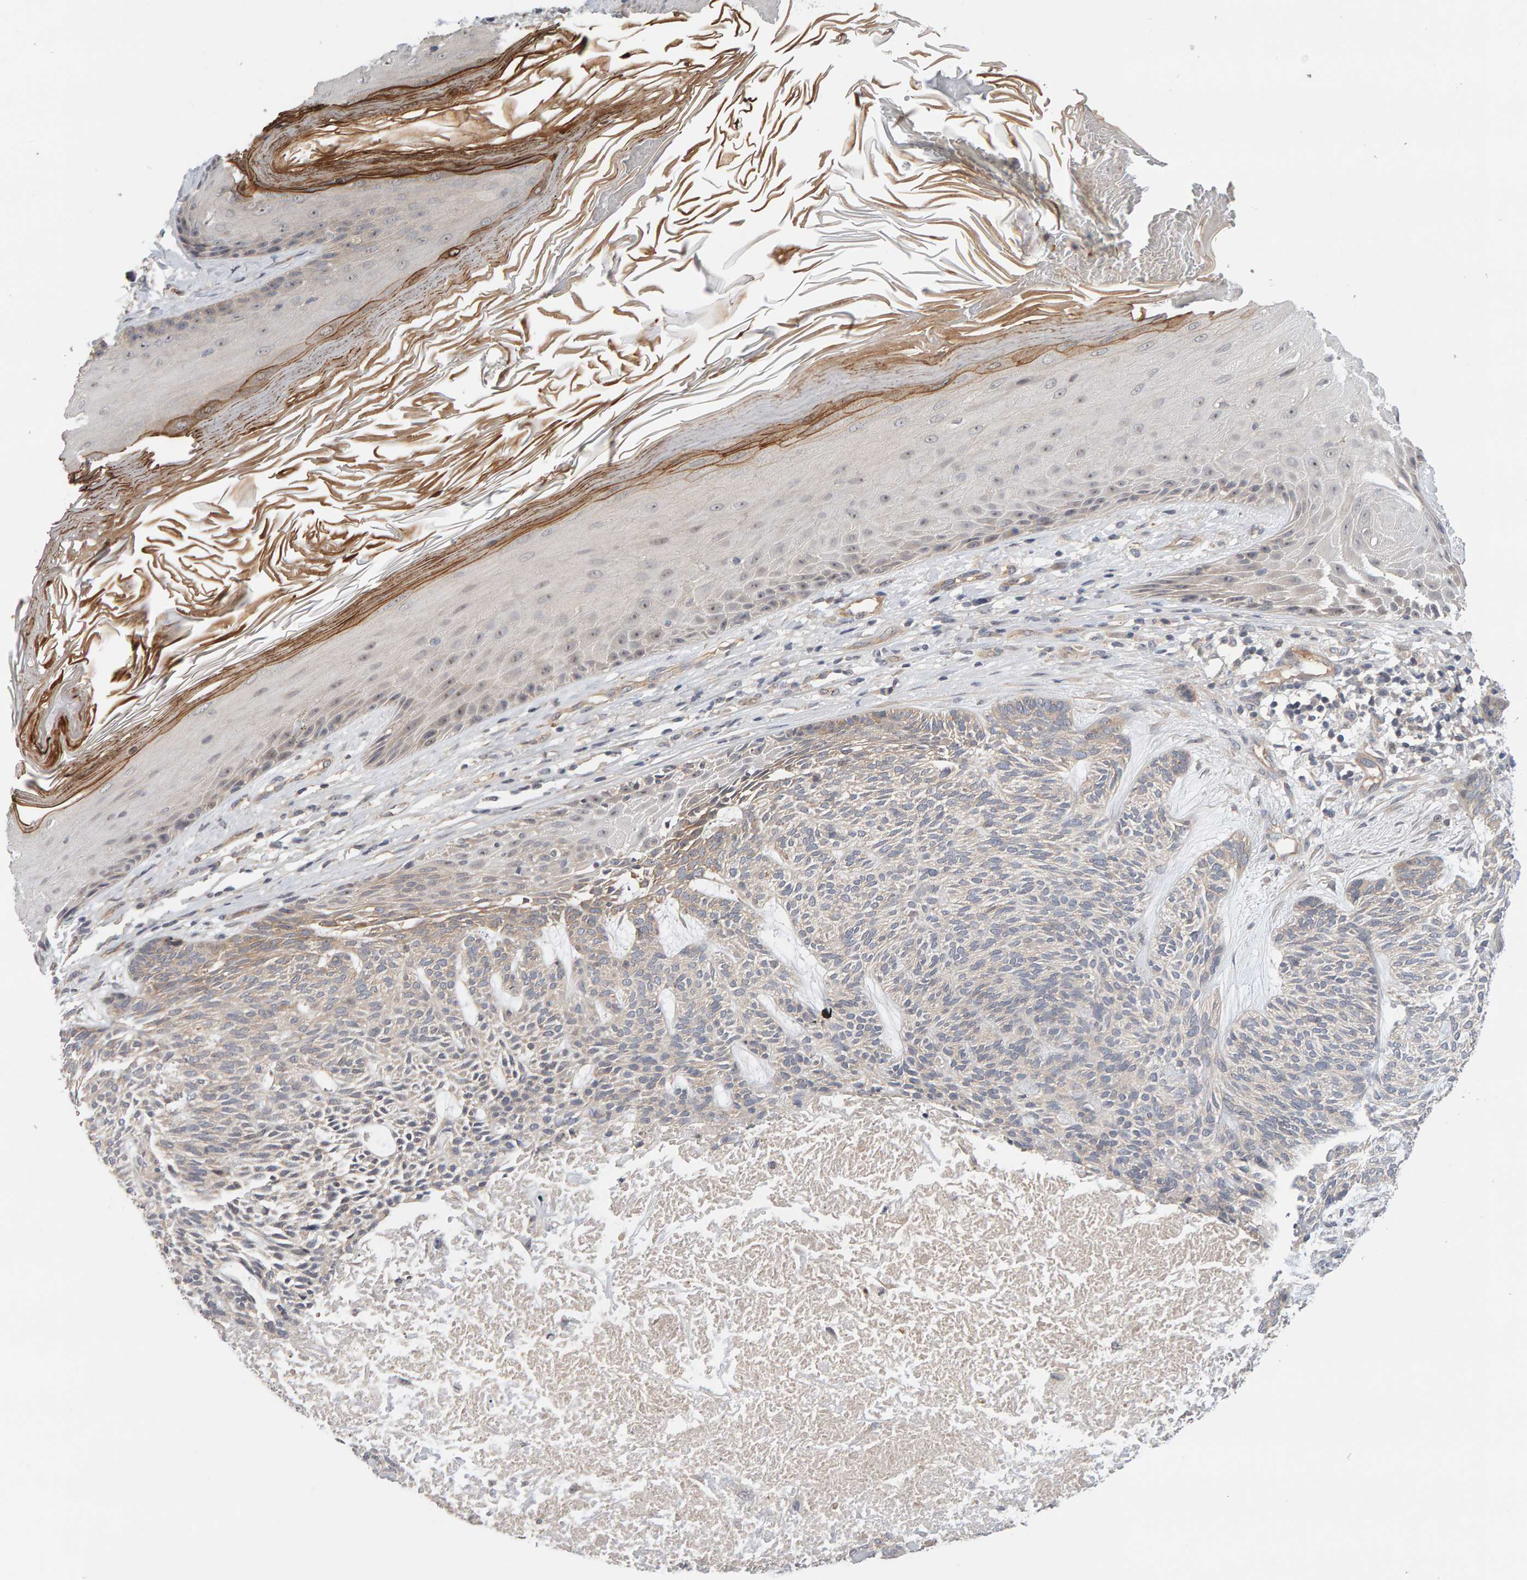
{"staining": {"intensity": "weak", "quantity": "<25%", "location": "cytoplasmic/membranous"}, "tissue": "skin cancer", "cell_type": "Tumor cells", "image_type": "cancer", "snomed": [{"axis": "morphology", "description": "Basal cell carcinoma"}, {"axis": "topography", "description": "Skin"}], "caption": "Basal cell carcinoma (skin) was stained to show a protein in brown. There is no significant staining in tumor cells. (Brightfield microscopy of DAB immunohistochemistry (IHC) at high magnification).", "gene": "PPP1R16A", "patient": {"sex": "male", "age": 55}}